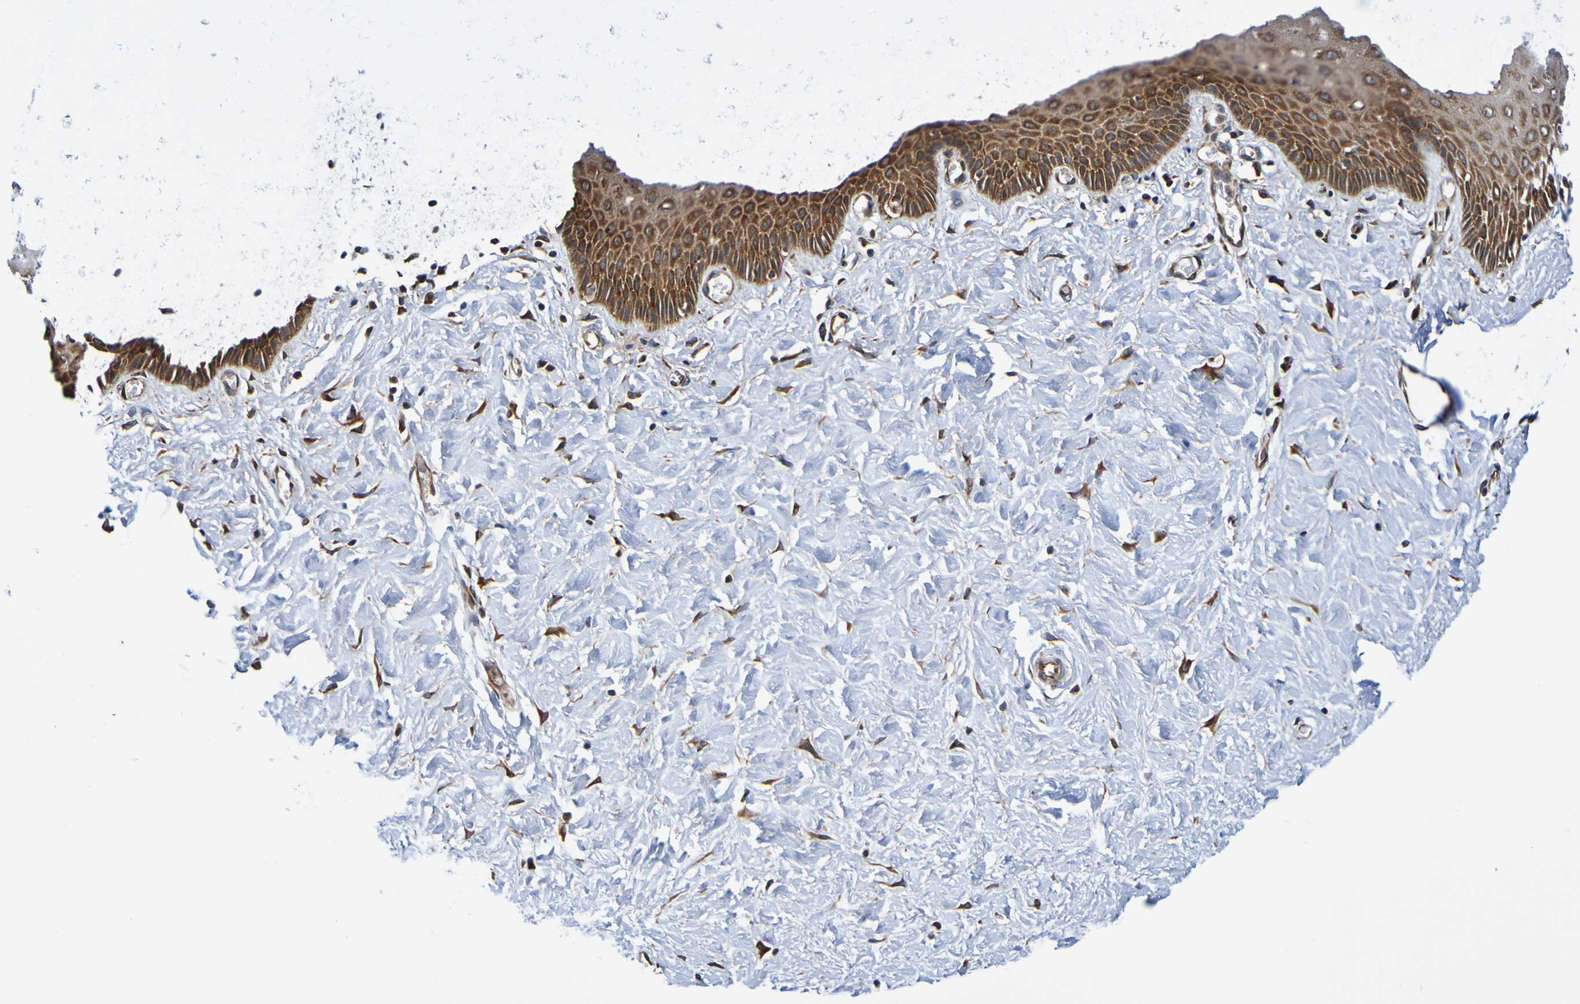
{"staining": {"intensity": "strong", "quantity": ">75%", "location": "cytoplasmic/membranous"}, "tissue": "cervix", "cell_type": "Glandular cells", "image_type": "normal", "snomed": [{"axis": "morphology", "description": "Normal tissue, NOS"}, {"axis": "topography", "description": "Cervix"}], "caption": "Cervix stained for a protein (brown) displays strong cytoplasmic/membranous positive expression in about >75% of glandular cells.", "gene": "AXIN1", "patient": {"sex": "female", "age": 55}}